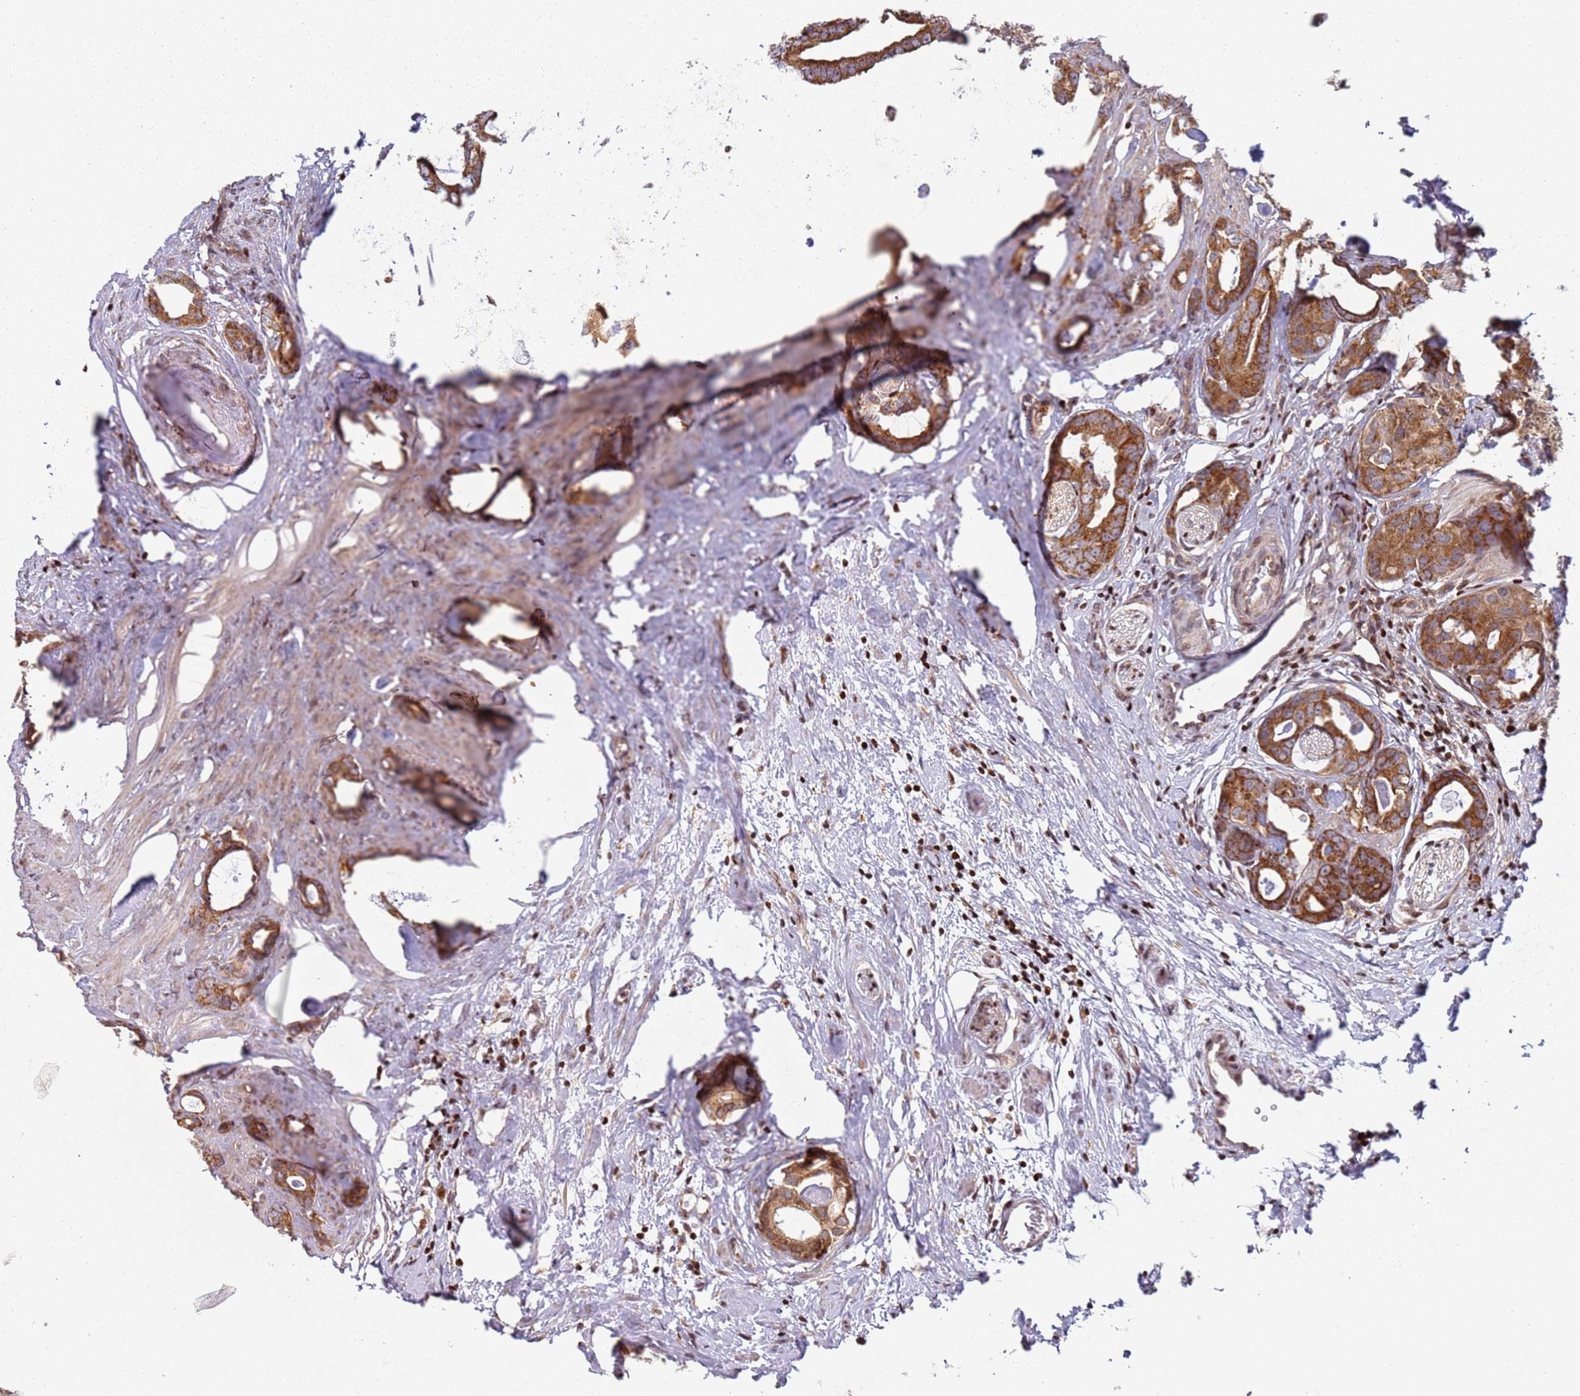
{"staining": {"intensity": "strong", "quantity": ">75%", "location": "cytoplasmic/membranous"}, "tissue": "prostate cancer", "cell_type": "Tumor cells", "image_type": "cancer", "snomed": [{"axis": "morphology", "description": "Adenocarcinoma, Low grade"}, {"axis": "topography", "description": "Prostate"}], "caption": "A high-resolution micrograph shows immunohistochemistry staining of prostate cancer, which displays strong cytoplasmic/membranous staining in approximately >75% of tumor cells.", "gene": "HNRNPLL", "patient": {"sex": "male", "age": 63}}